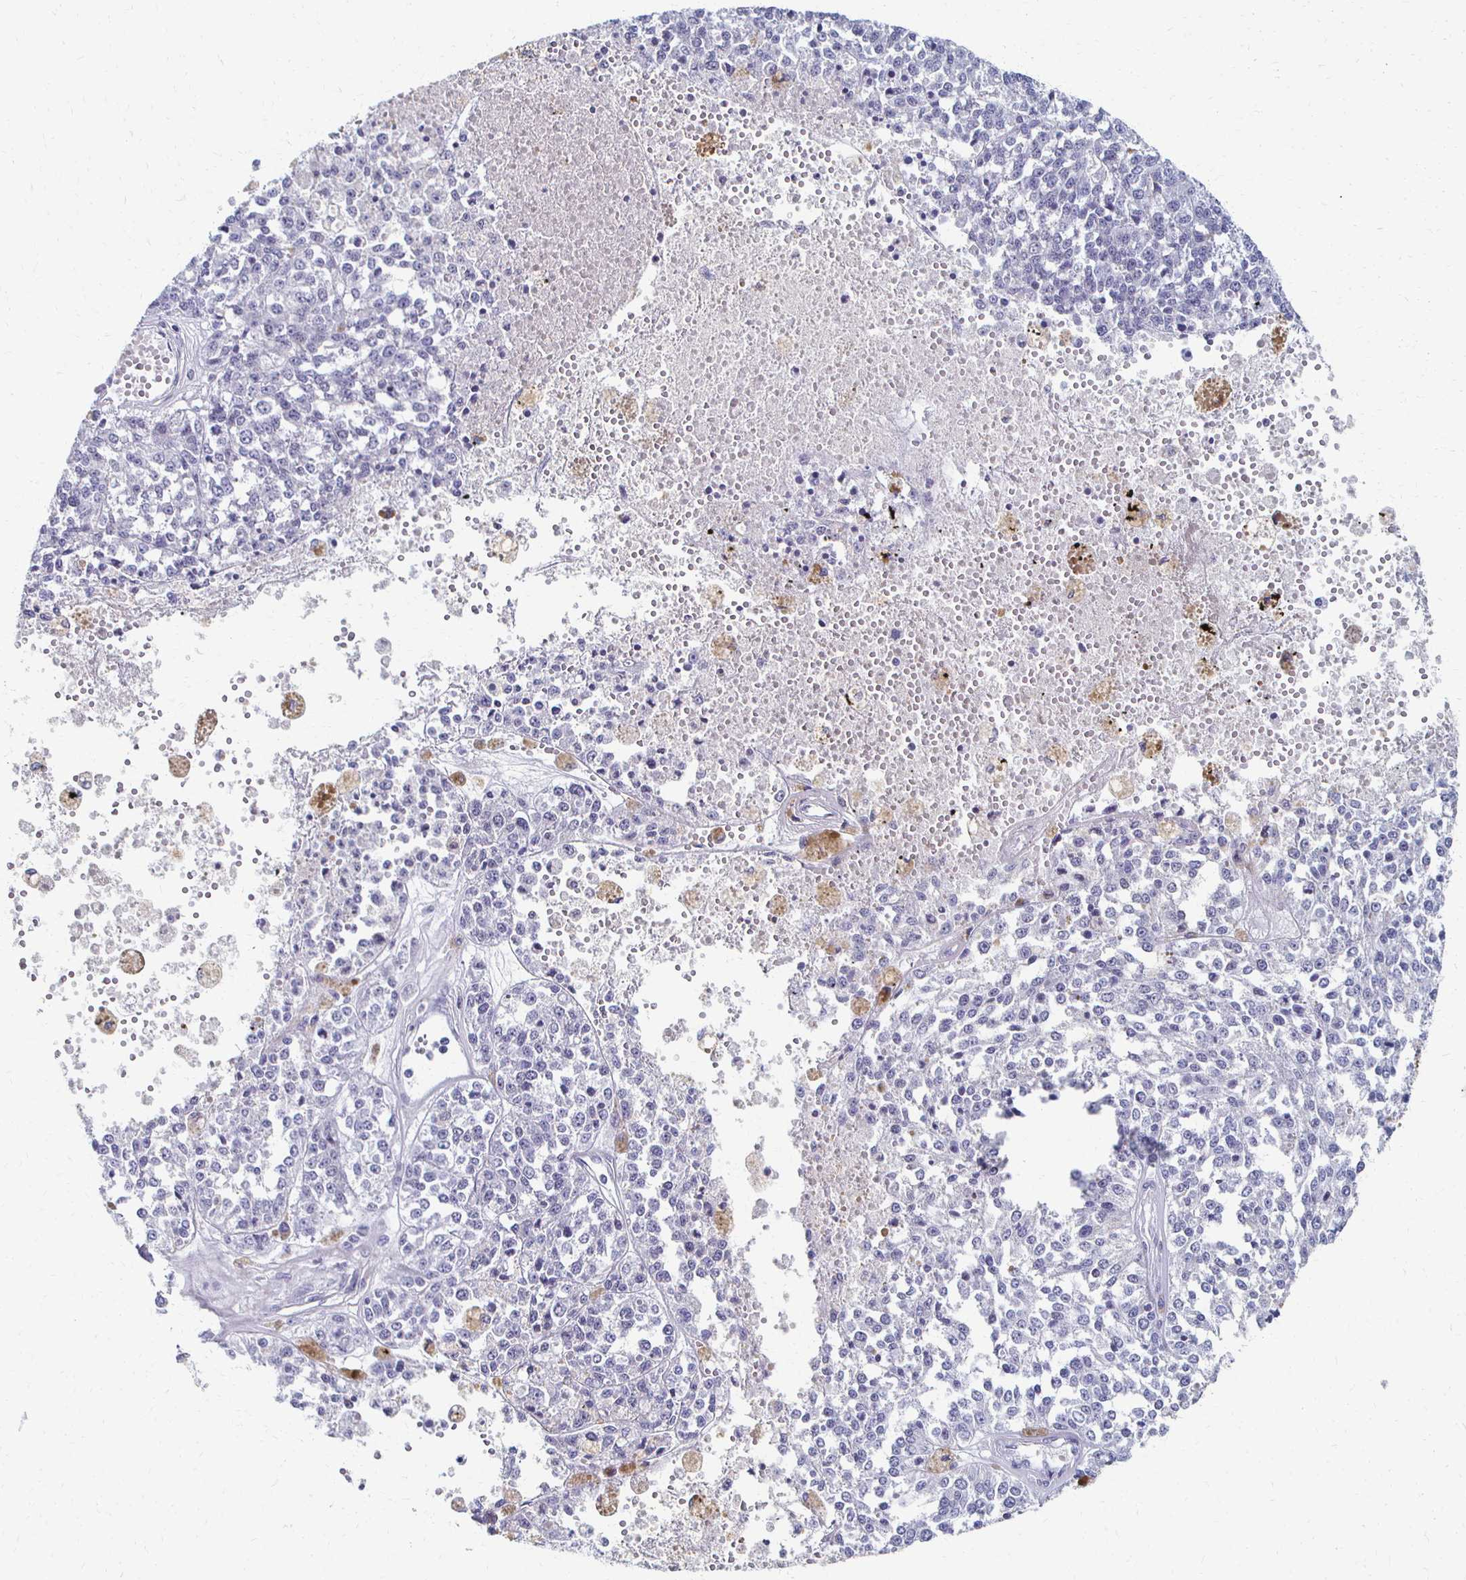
{"staining": {"intensity": "negative", "quantity": "none", "location": "none"}, "tissue": "melanoma", "cell_type": "Tumor cells", "image_type": "cancer", "snomed": [{"axis": "morphology", "description": "Malignant melanoma, Metastatic site"}, {"axis": "topography", "description": "Lymph node"}], "caption": "This is a image of immunohistochemistry (IHC) staining of malignant melanoma (metastatic site), which shows no expression in tumor cells.", "gene": "CXCR2", "patient": {"sex": "female", "age": 64}}